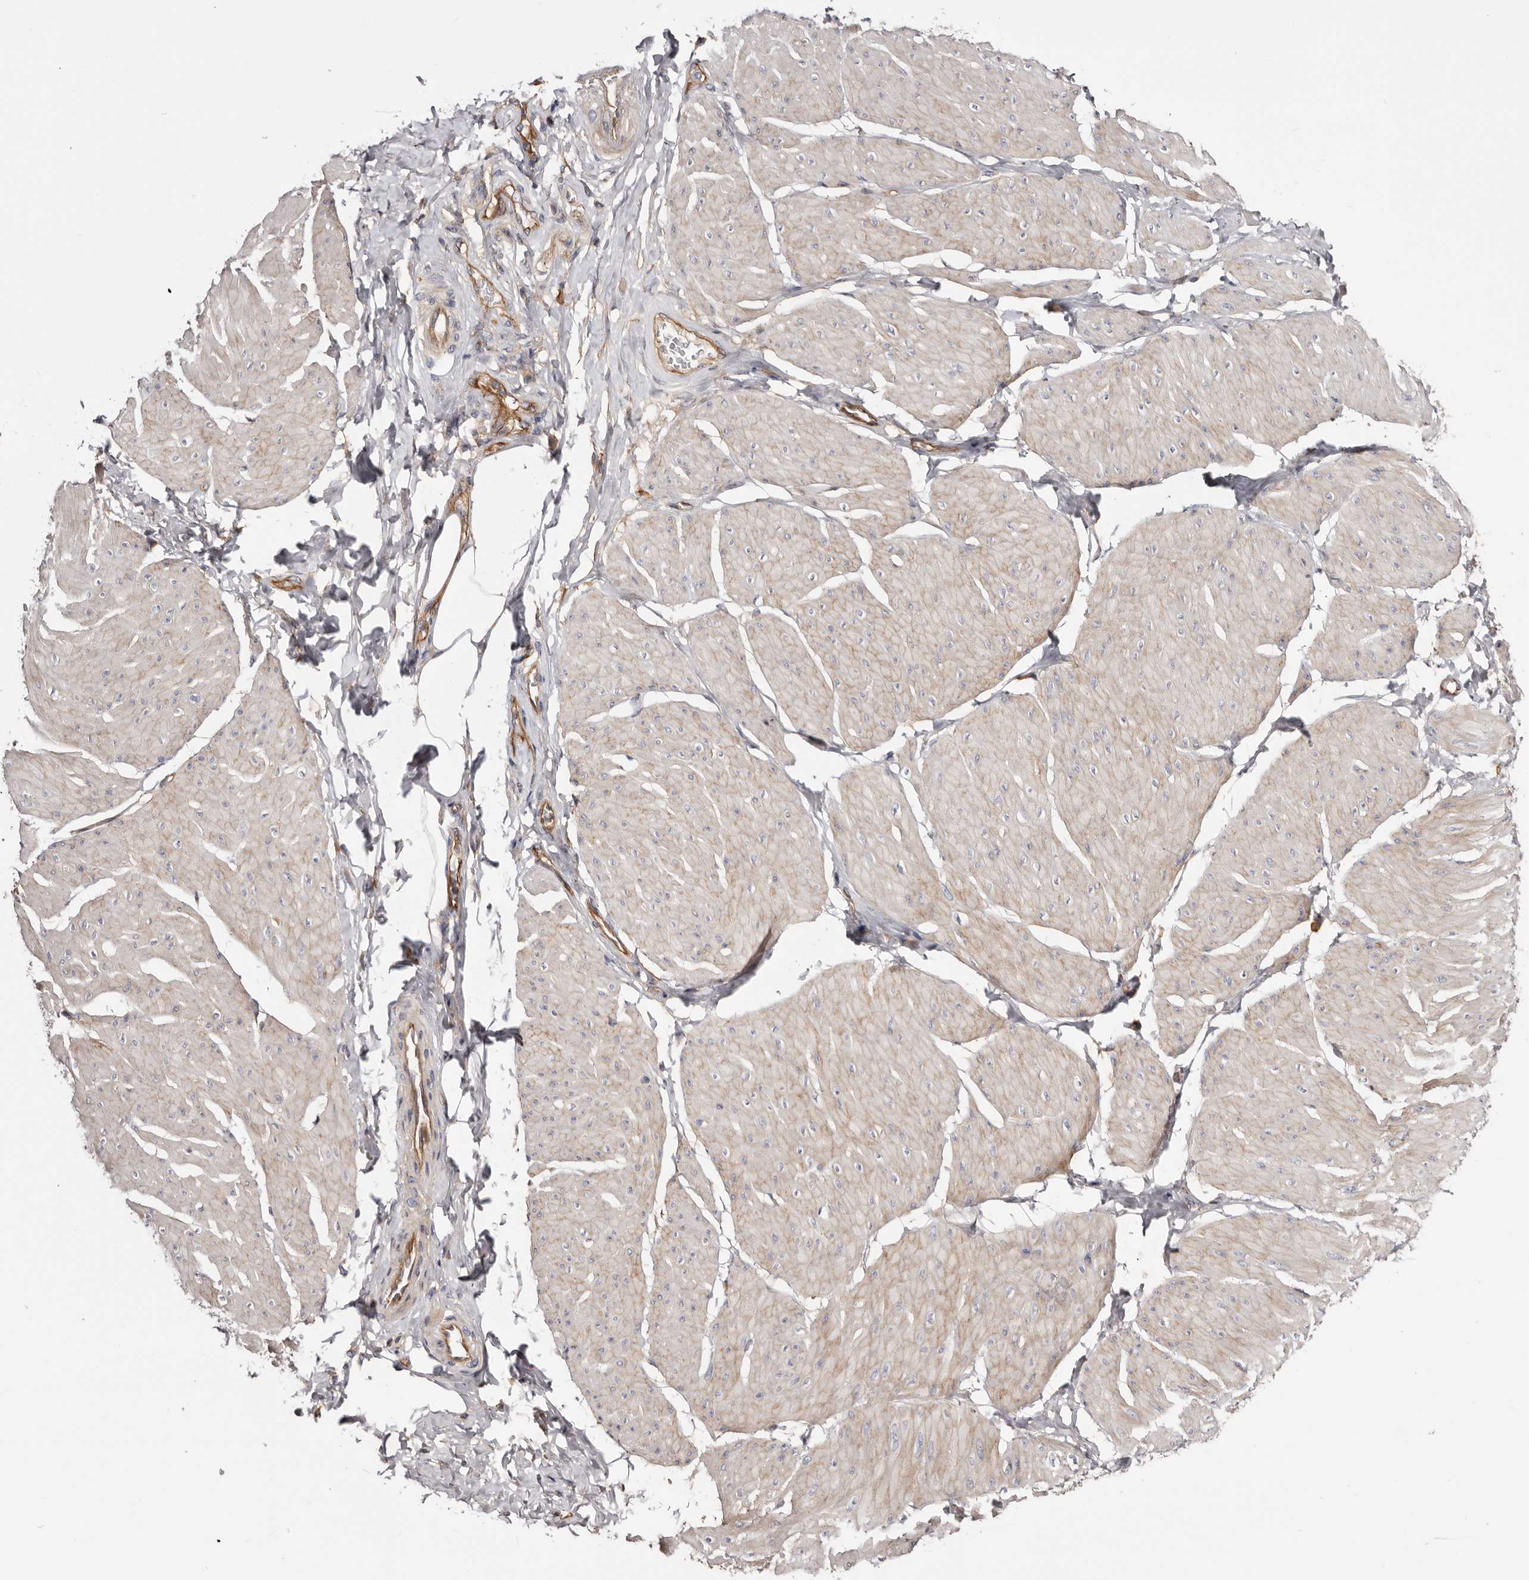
{"staining": {"intensity": "negative", "quantity": "none", "location": "none"}, "tissue": "smooth muscle", "cell_type": "Smooth muscle cells", "image_type": "normal", "snomed": [{"axis": "morphology", "description": "Urothelial carcinoma, High grade"}, {"axis": "topography", "description": "Urinary bladder"}], "caption": "Human smooth muscle stained for a protein using immunohistochemistry (IHC) displays no staining in smooth muscle cells.", "gene": "DMRT2", "patient": {"sex": "male", "age": 46}}